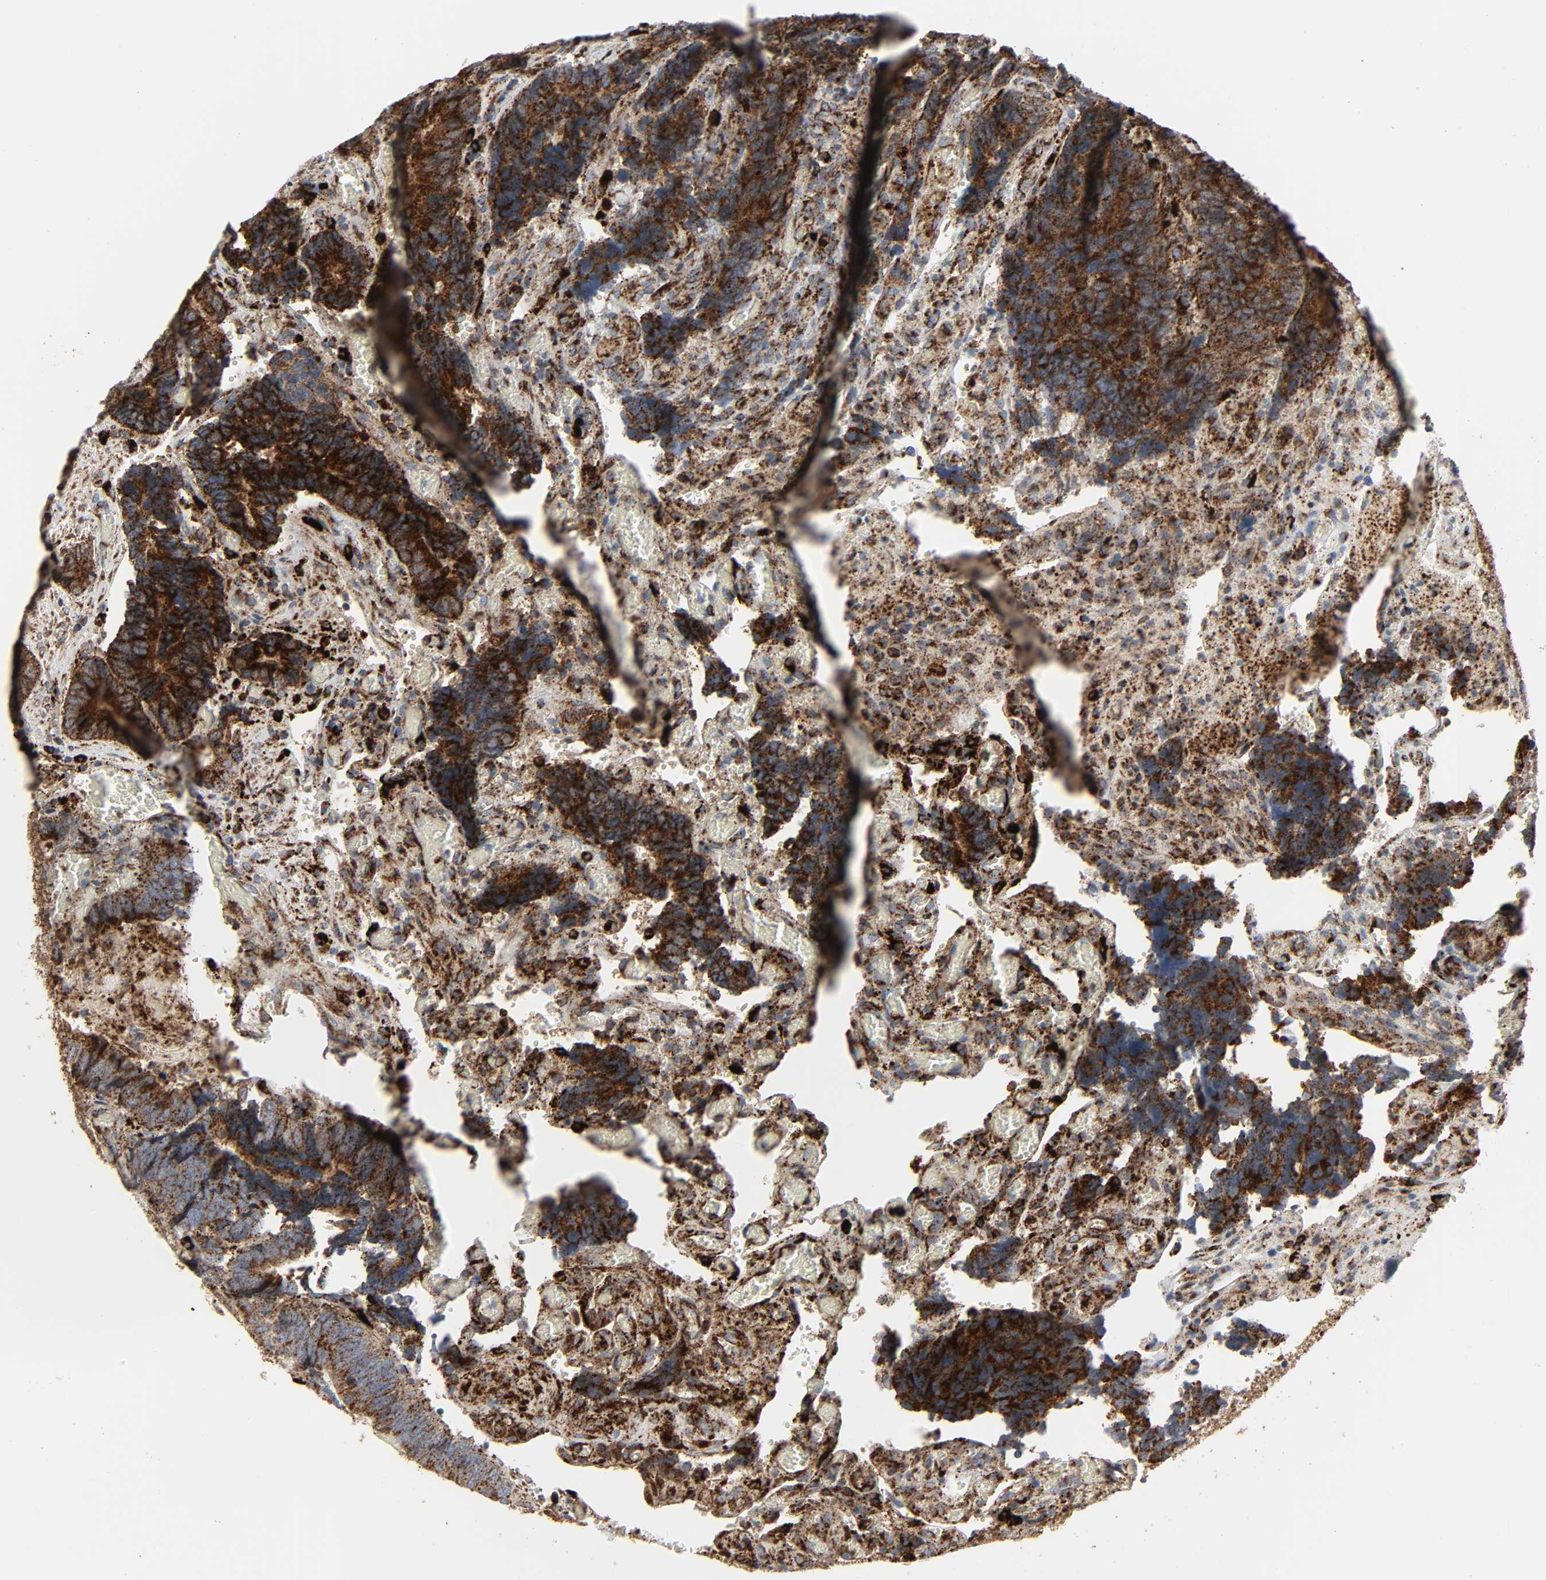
{"staining": {"intensity": "strong", "quantity": ">75%", "location": "cytoplasmic/membranous"}, "tissue": "colorectal cancer", "cell_type": "Tumor cells", "image_type": "cancer", "snomed": [{"axis": "morphology", "description": "Adenocarcinoma, NOS"}, {"axis": "topography", "description": "Colon"}], "caption": "This histopathology image reveals colorectal cancer (adenocarcinoma) stained with IHC to label a protein in brown. The cytoplasmic/membranous of tumor cells show strong positivity for the protein. Nuclei are counter-stained blue.", "gene": "PSAP", "patient": {"sex": "male", "age": 72}}